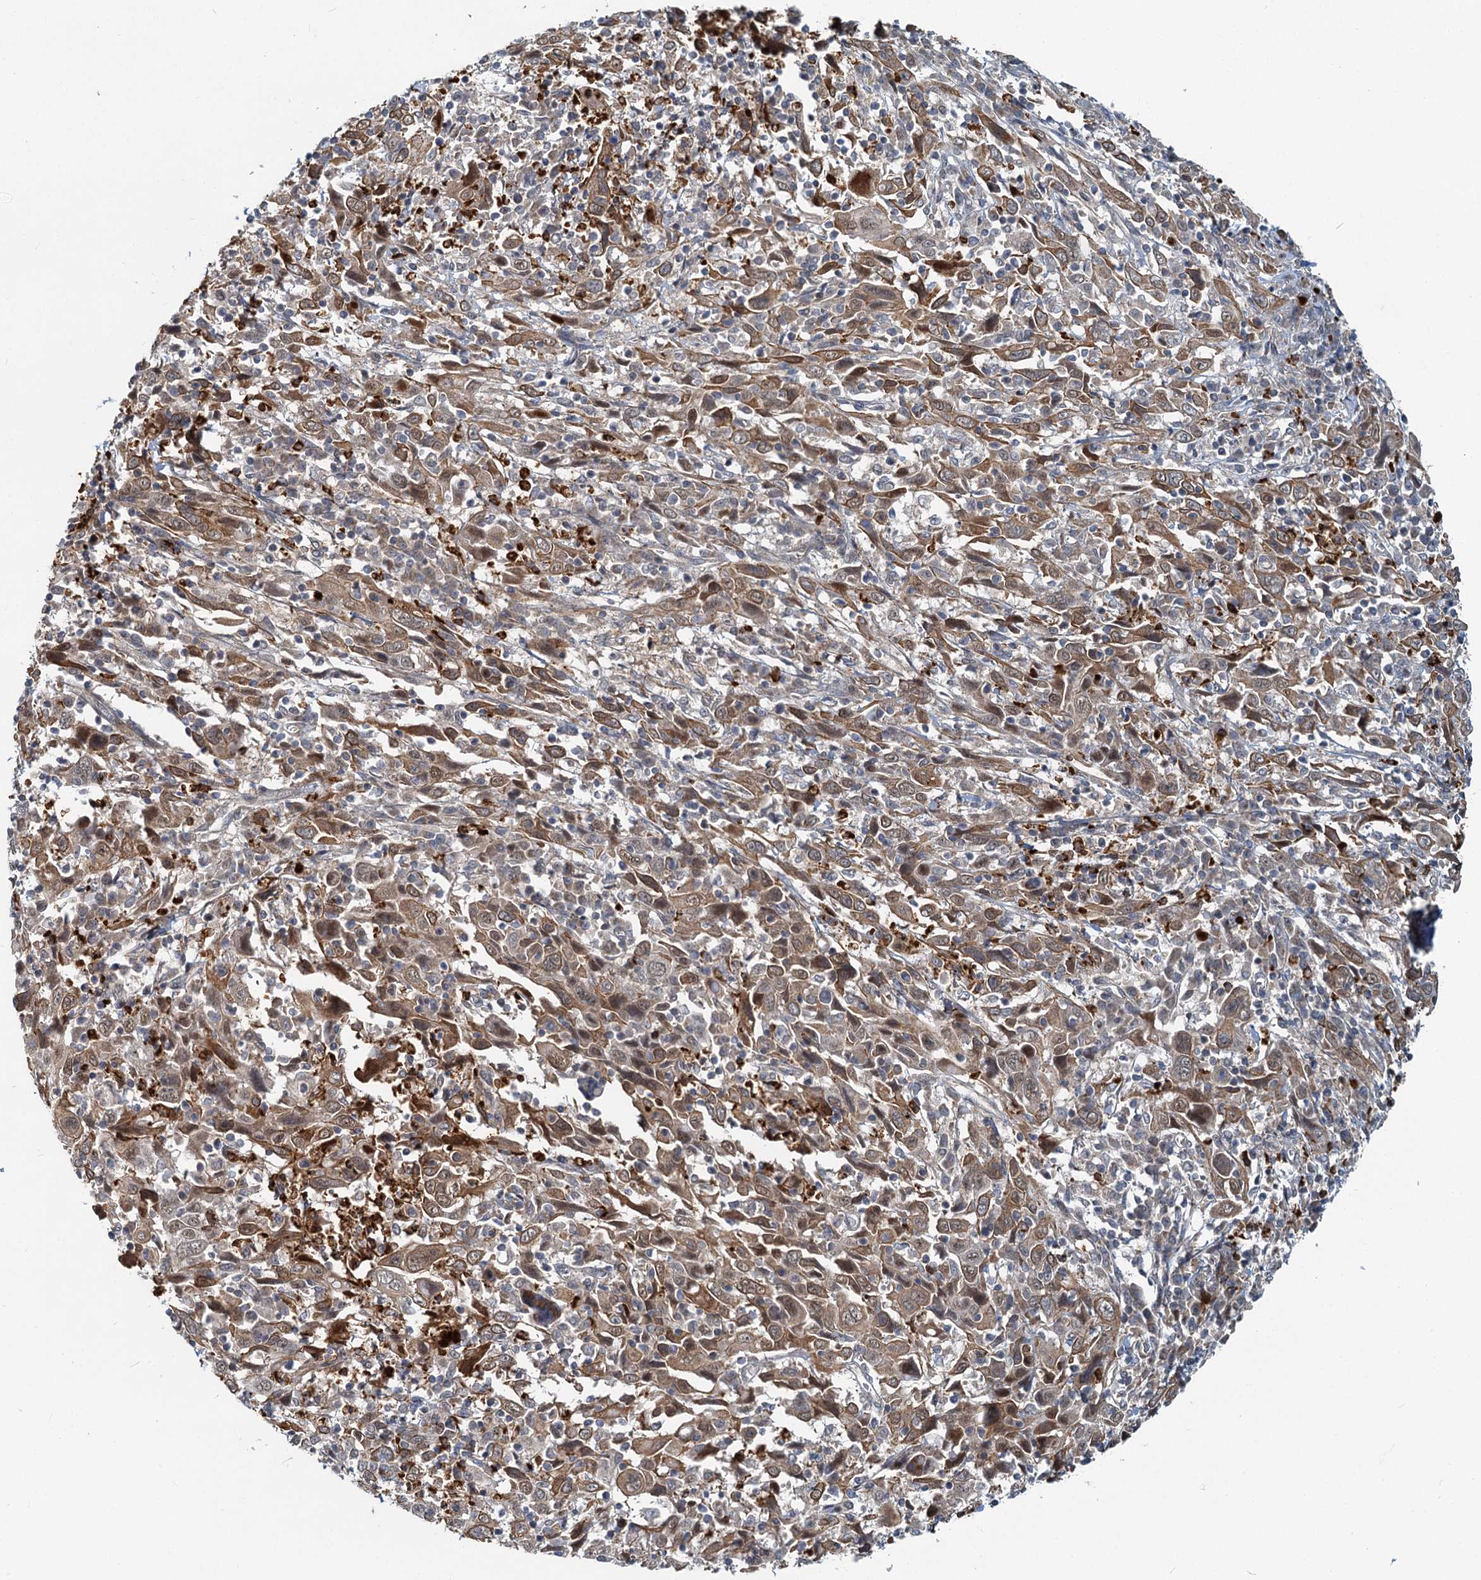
{"staining": {"intensity": "moderate", "quantity": ">75%", "location": "cytoplasmic/membranous"}, "tissue": "cervical cancer", "cell_type": "Tumor cells", "image_type": "cancer", "snomed": [{"axis": "morphology", "description": "Squamous cell carcinoma, NOS"}, {"axis": "topography", "description": "Cervix"}], "caption": "Protein expression analysis of cervical cancer reveals moderate cytoplasmic/membranous positivity in approximately >75% of tumor cells.", "gene": "ADCY2", "patient": {"sex": "female", "age": 46}}